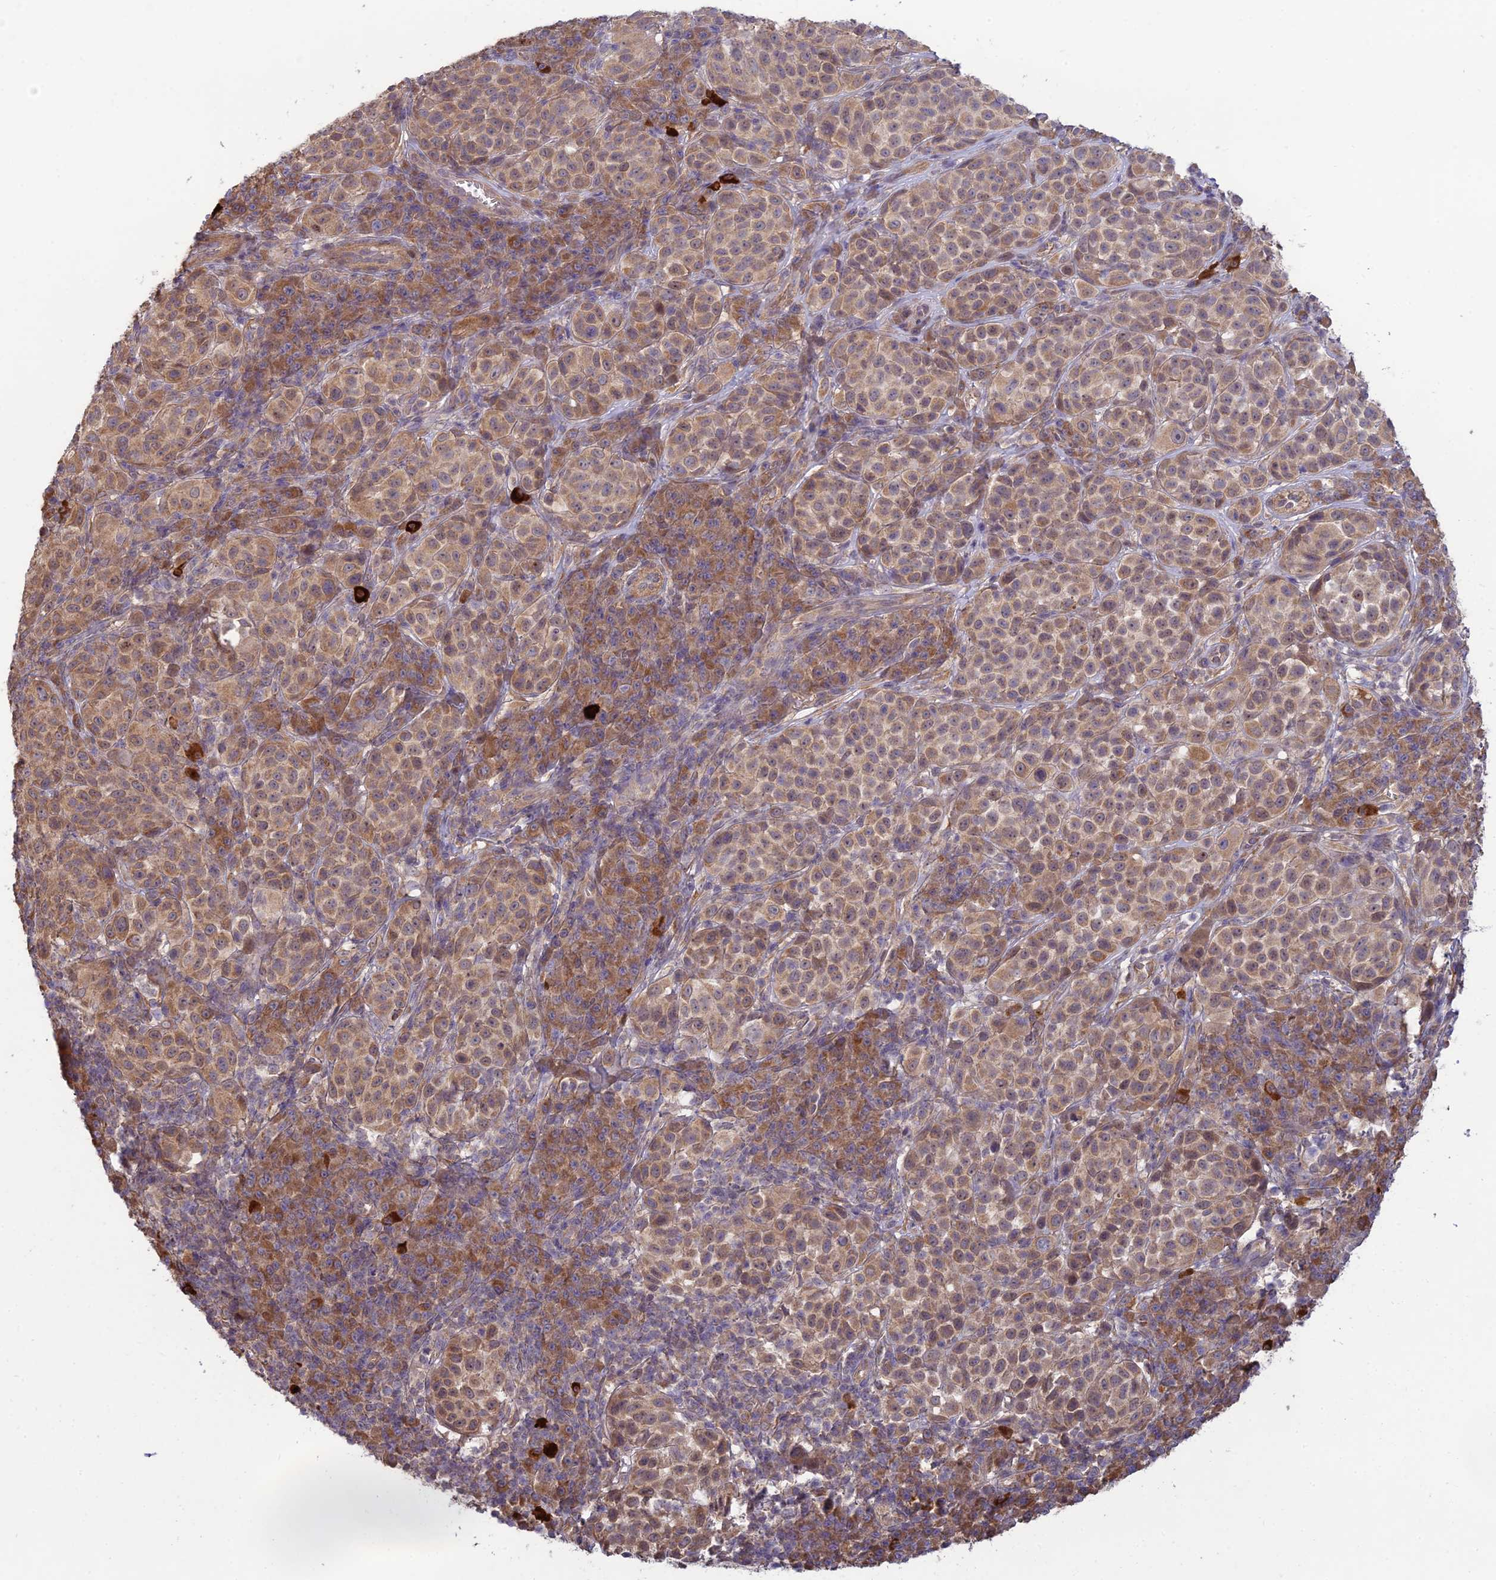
{"staining": {"intensity": "moderate", "quantity": ">75%", "location": "cytoplasmic/membranous"}, "tissue": "melanoma", "cell_type": "Tumor cells", "image_type": "cancer", "snomed": [{"axis": "morphology", "description": "Malignant melanoma, NOS"}, {"axis": "topography", "description": "Skin"}], "caption": "Immunohistochemical staining of malignant melanoma displays moderate cytoplasmic/membranous protein expression in approximately >75% of tumor cells. (DAB (3,3'-diaminobenzidine) = brown stain, brightfield microscopy at high magnification).", "gene": "MRNIP", "patient": {"sex": "male", "age": 38}}